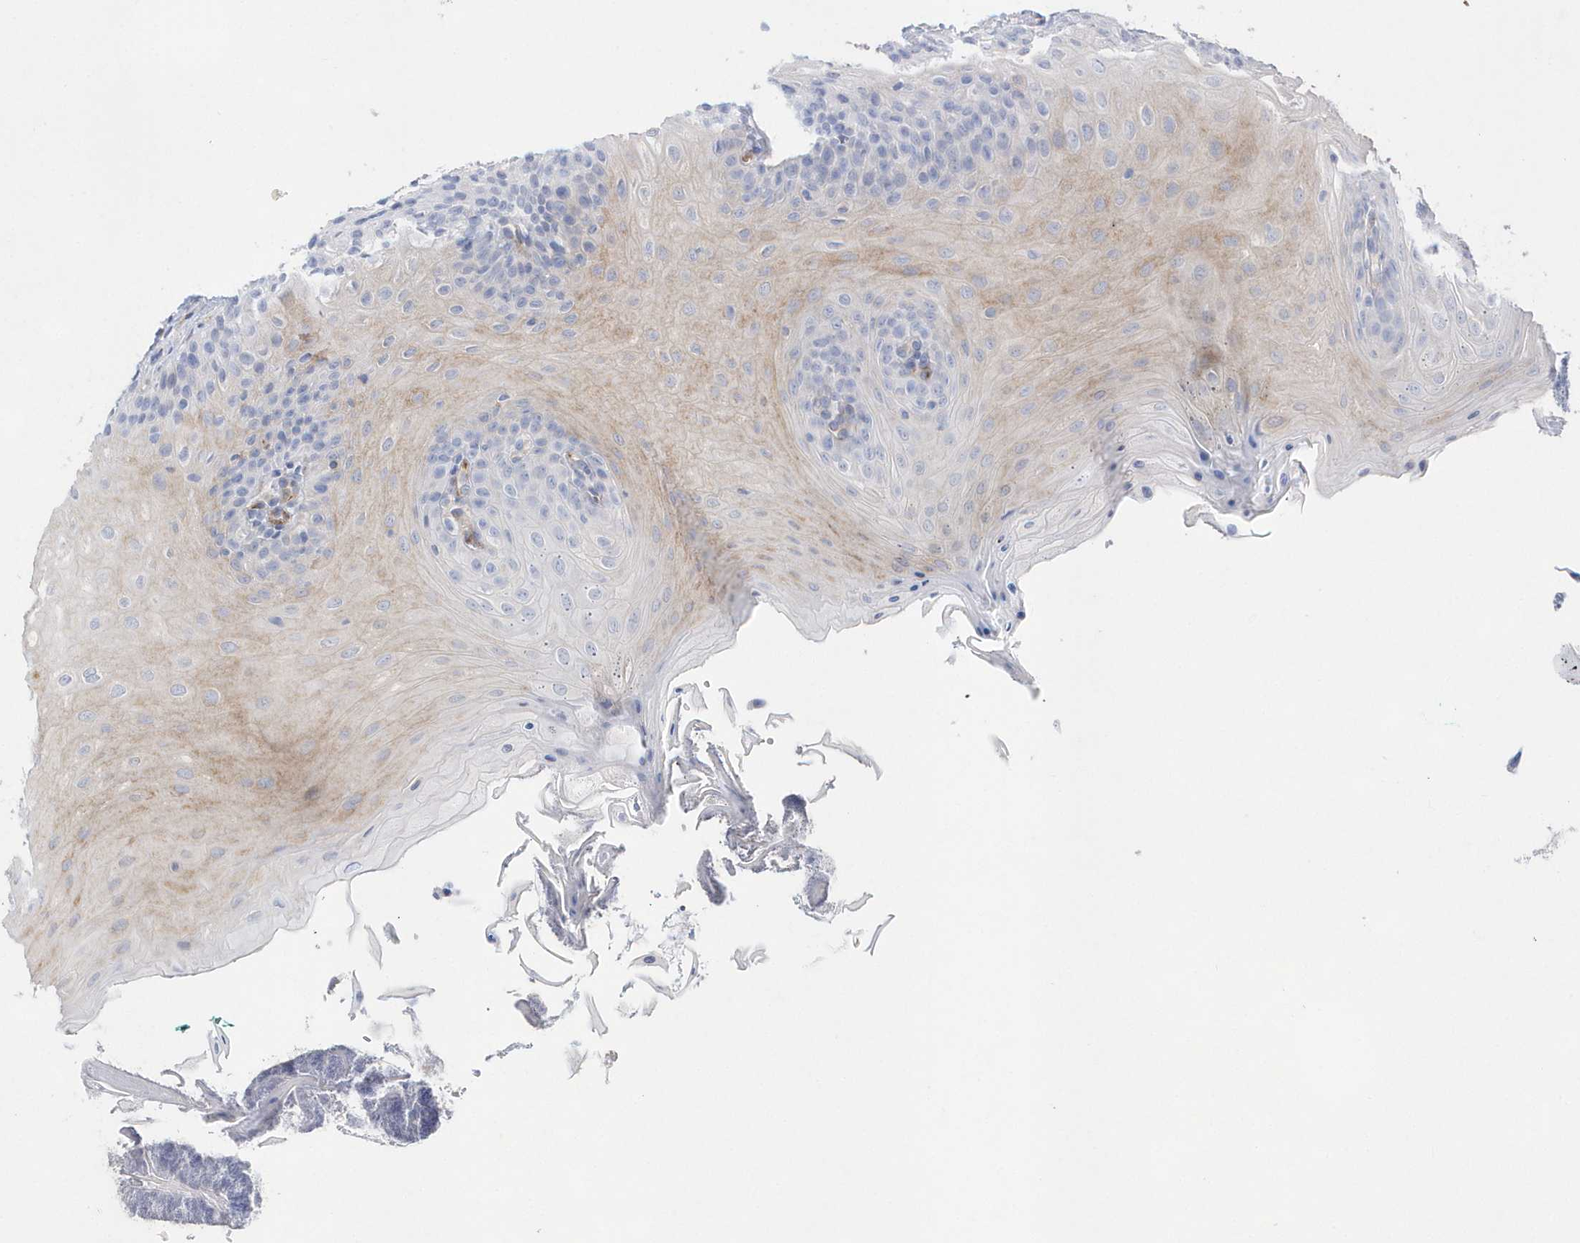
{"staining": {"intensity": "negative", "quantity": "none", "location": "none"}, "tissue": "oral mucosa", "cell_type": "Squamous epithelial cells", "image_type": "normal", "snomed": [{"axis": "morphology", "description": "Normal tissue, NOS"}, {"axis": "topography", "description": "Oral tissue"}], "caption": "This is an IHC micrograph of normal human oral mucosa. There is no staining in squamous epithelial cells.", "gene": "TMEM132B", "patient": {"sex": "female", "age": 68}}